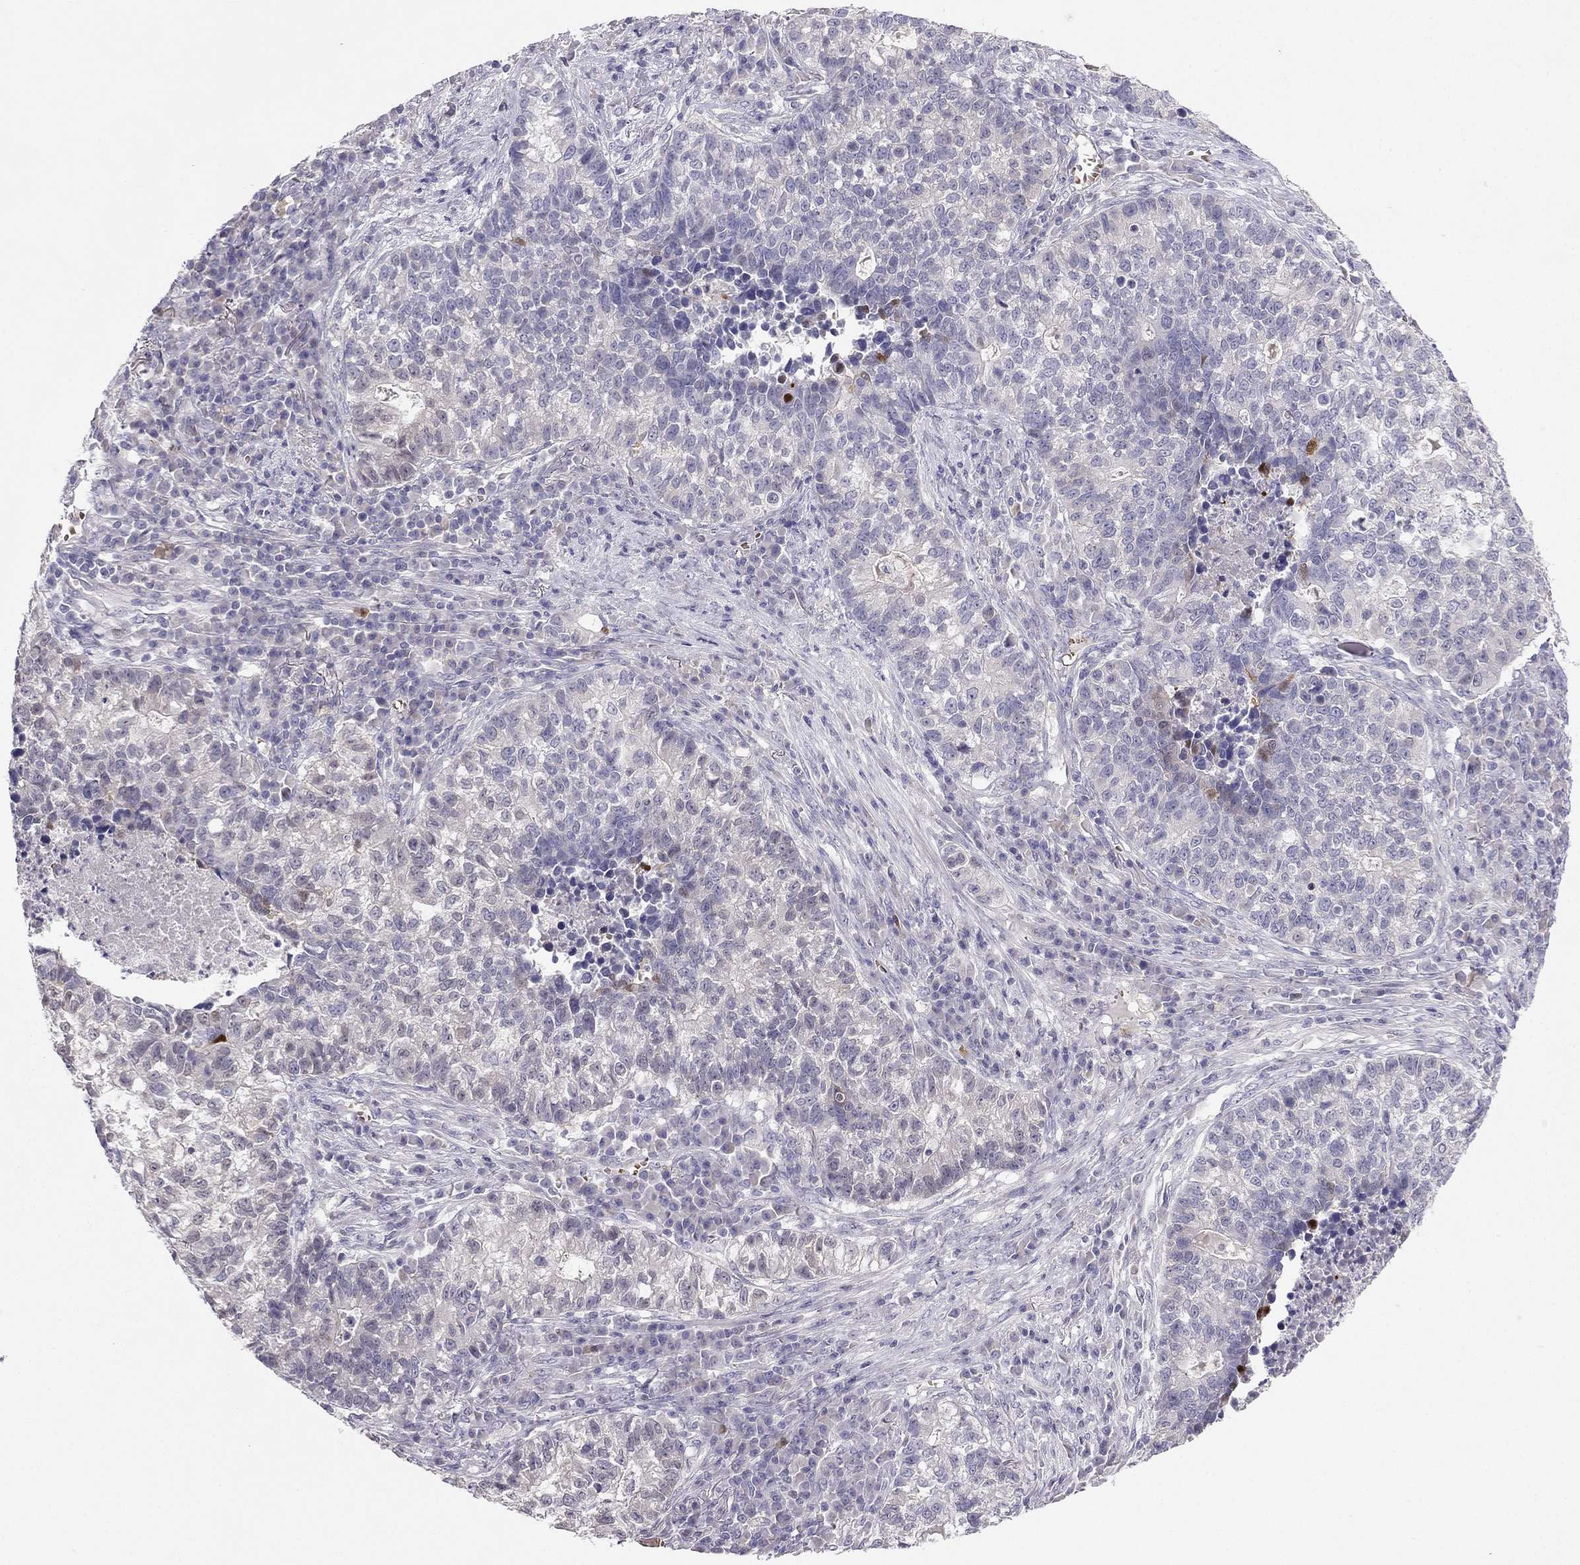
{"staining": {"intensity": "moderate", "quantity": "<25%", "location": "cytoplasmic/membranous"}, "tissue": "lung cancer", "cell_type": "Tumor cells", "image_type": "cancer", "snomed": [{"axis": "morphology", "description": "Adenocarcinoma, NOS"}, {"axis": "topography", "description": "Lung"}], "caption": "Protein expression analysis of lung cancer (adenocarcinoma) displays moderate cytoplasmic/membranous expression in about <25% of tumor cells.", "gene": "RSPH14", "patient": {"sex": "male", "age": 57}}